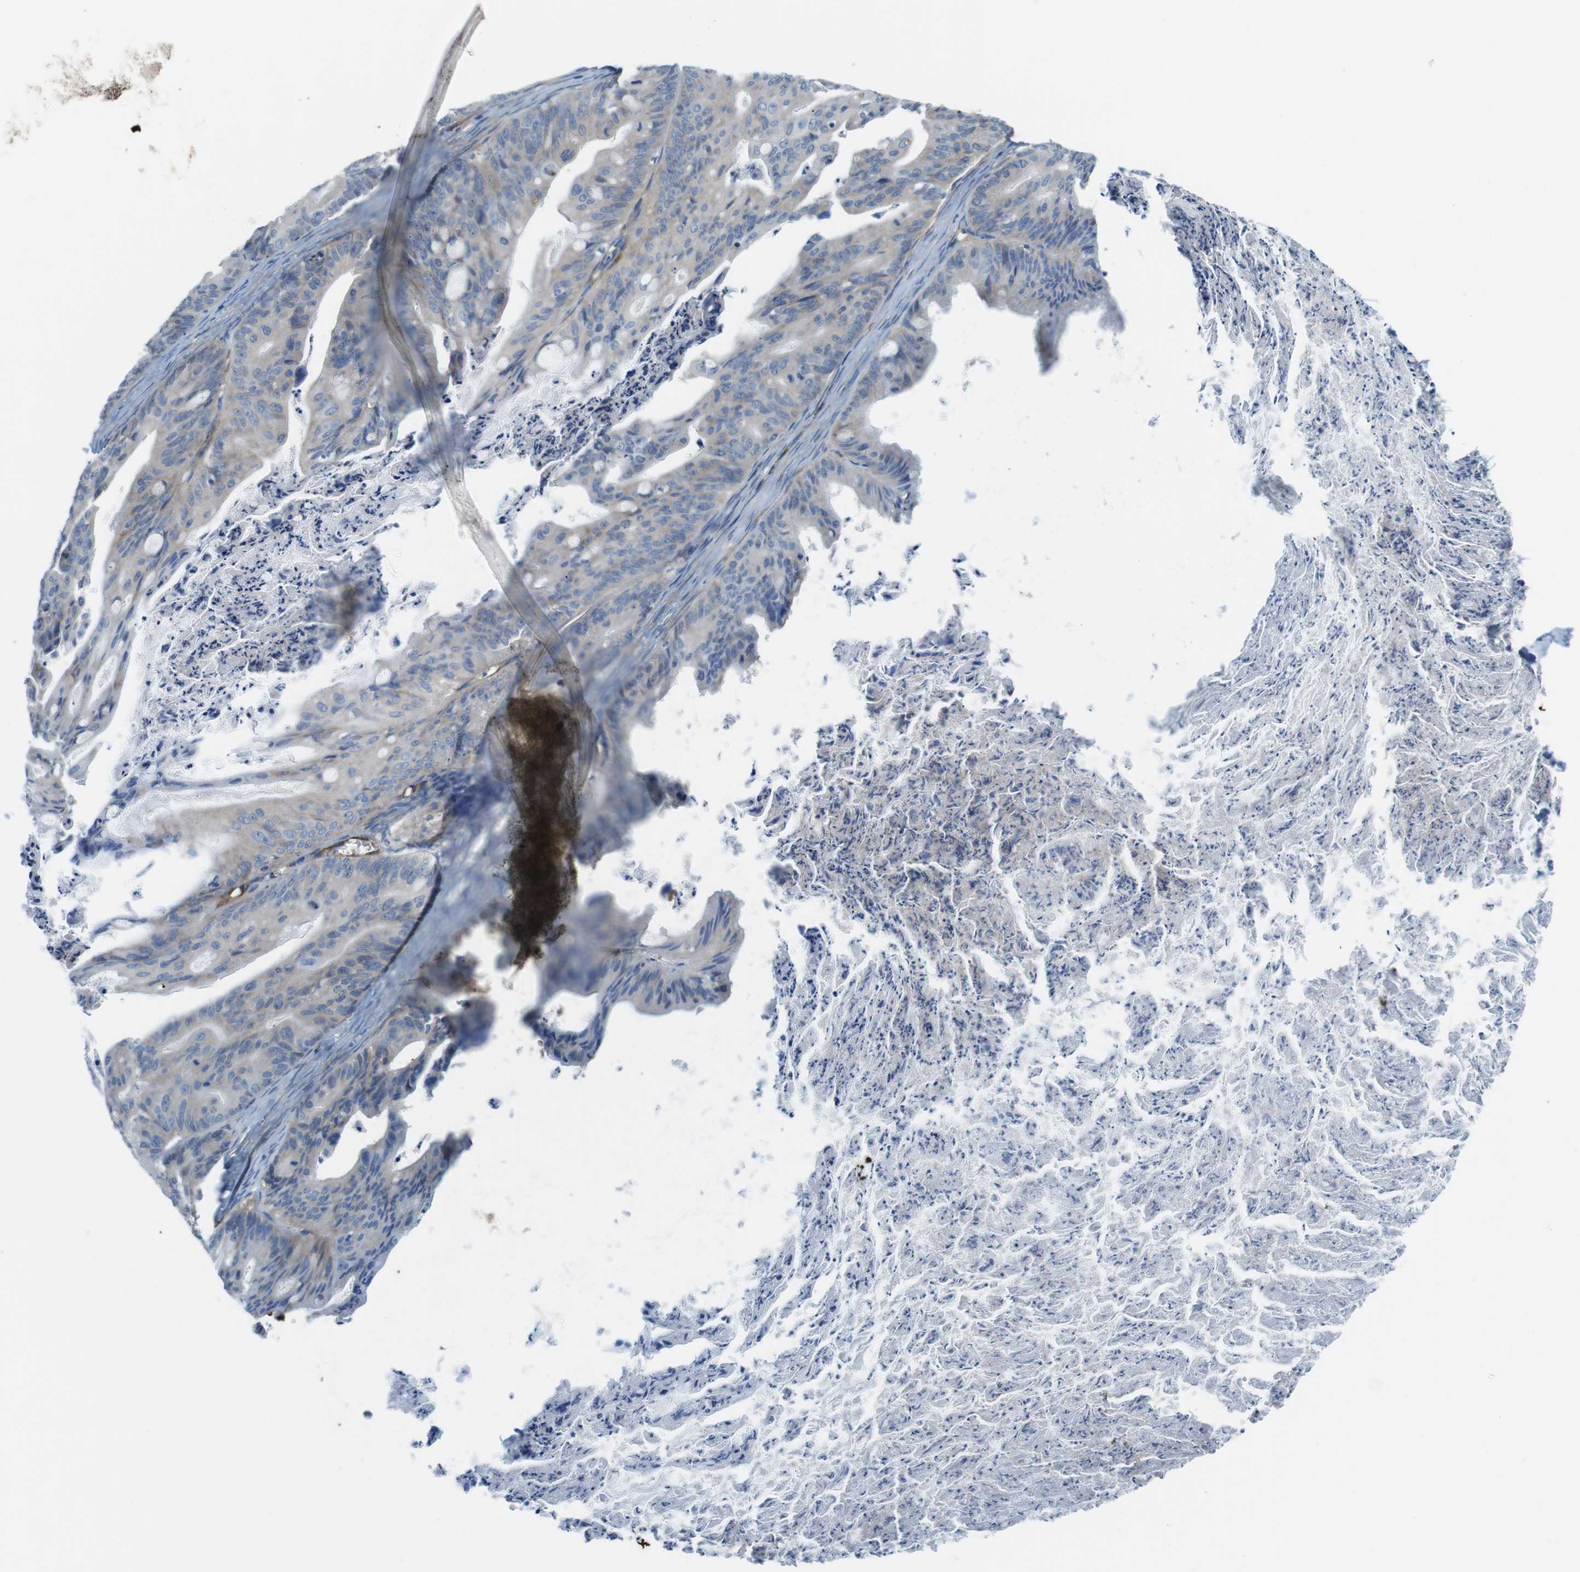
{"staining": {"intensity": "weak", "quantity": "25%-75%", "location": "cytoplasmic/membranous"}, "tissue": "ovarian cancer", "cell_type": "Tumor cells", "image_type": "cancer", "snomed": [{"axis": "morphology", "description": "Cystadenocarcinoma, mucinous, NOS"}, {"axis": "topography", "description": "Ovary"}], "caption": "Ovarian mucinous cystadenocarcinoma tissue shows weak cytoplasmic/membranous staining in approximately 25%-75% of tumor cells, visualized by immunohistochemistry.", "gene": "EMP2", "patient": {"sex": "female", "age": 37}}